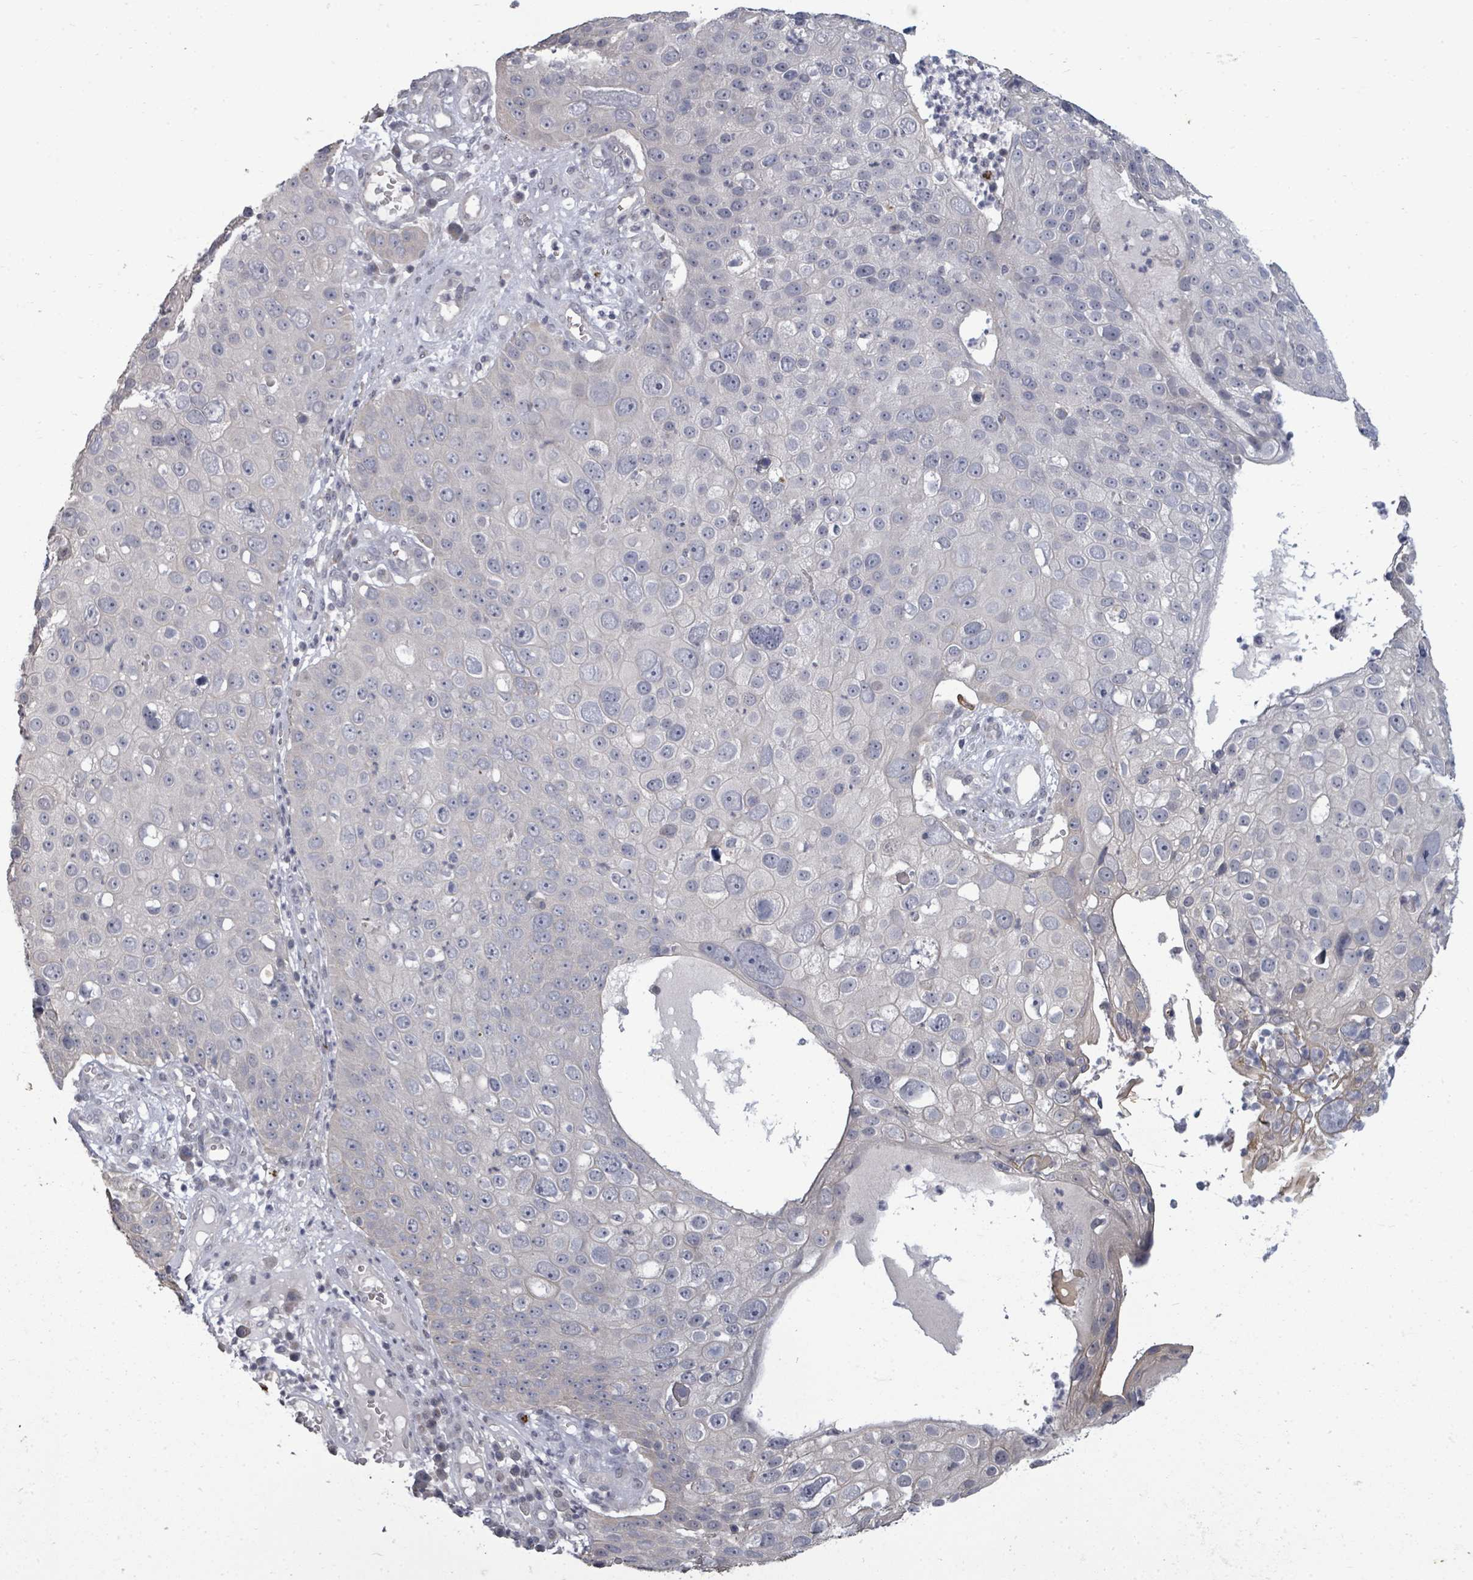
{"staining": {"intensity": "negative", "quantity": "none", "location": "none"}, "tissue": "skin cancer", "cell_type": "Tumor cells", "image_type": "cancer", "snomed": [{"axis": "morphology", "description": "Squamous cell carcinoma, NOS"}, {"axis": "topography", "description": "Skin"}], "caption": "The micrograph demonstrates no significant positivity in tumor cells of skin squamous cell carcinoma.", "gene": "ASB12", "patient": {"sex": "male", "age": 71}}